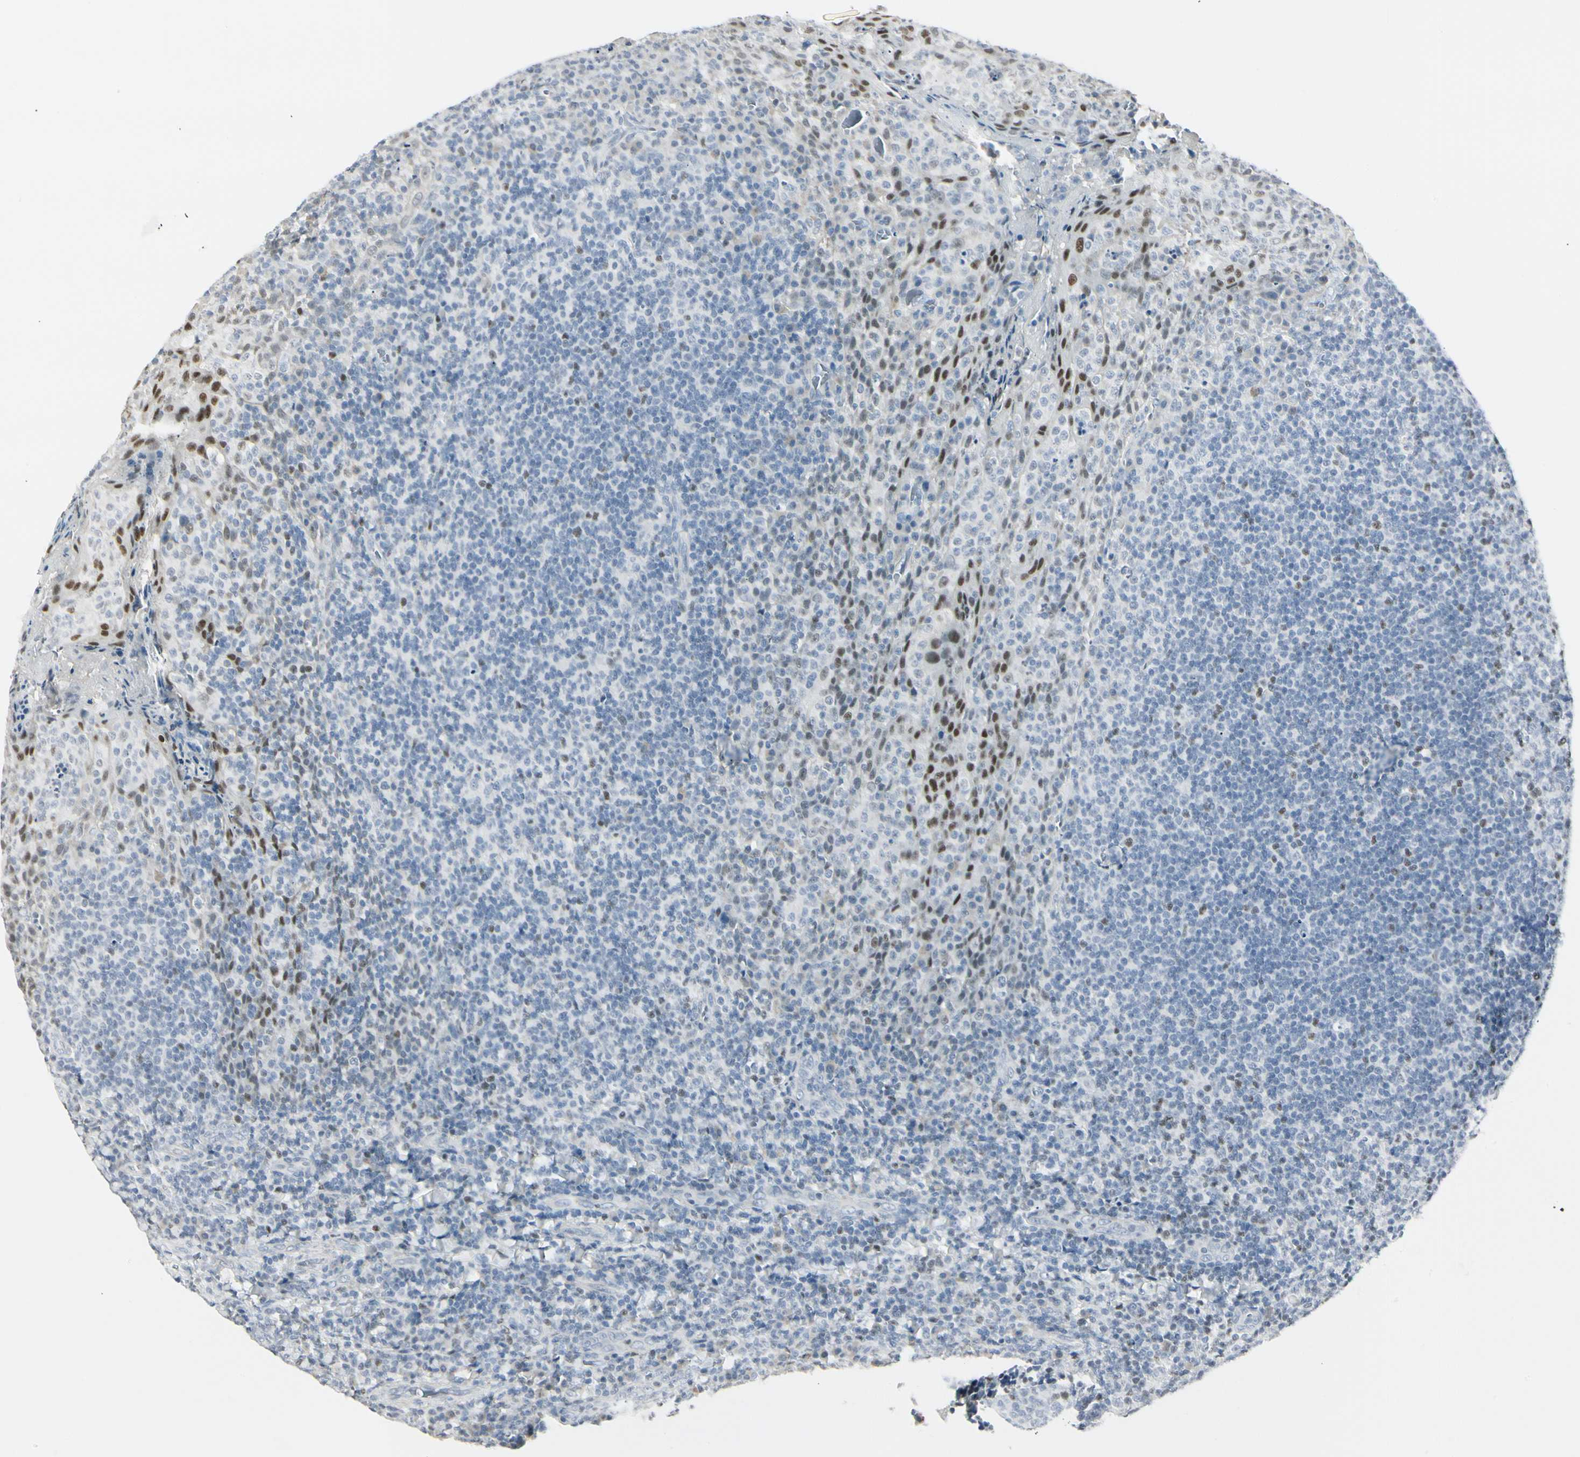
{"staining": {"intensity": "weak", "quantity": "<25%", "location": "nuclear"}, "tissue": "tonsil", "cell_type": "Germinal center cells", "image_type": "normal", "snomed": [{"axis": "morphology", "description": "Normal tissue, NOS"}, {"axis": "topography", "description": "Tonsil"}], "caption": "Germinal center cells show no significant protein staining in normal tonsil. Nuclei are stained in blue.", "gene": "ZBTB7B", "patient": {"sex": "male", "age": 17}}